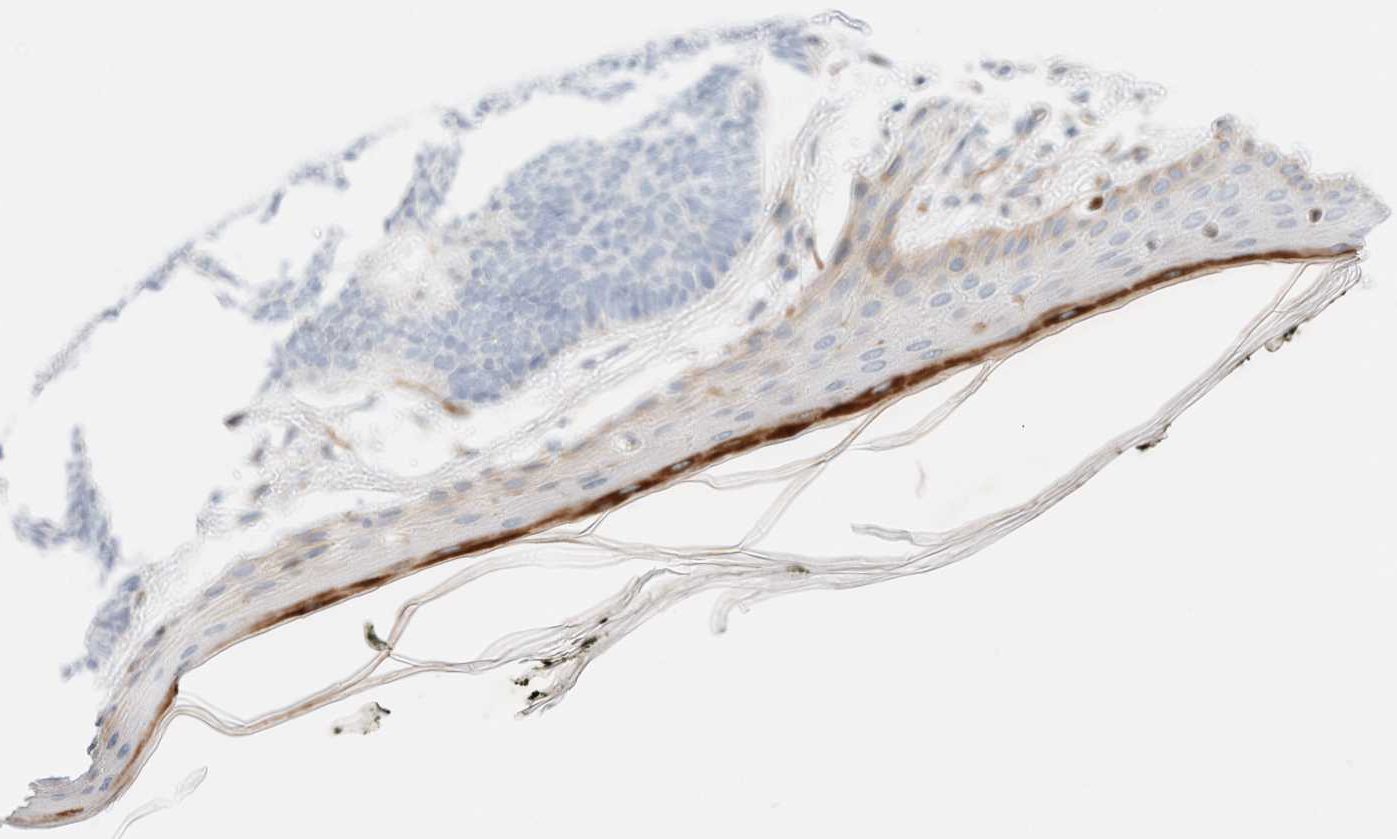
{"staining": {"intensity": "negative", "quantity": "none", "location": "none"}, "tissue": "skin cancer", "cell_type": "Tumor cells", "image_type": "cancer", "snomed": [{"axis": "morphology", "description": "Normal tissue, NOS"}, {"axis": "morphology", "description": "Basal cell carcinoma"}, {"axis": "topography", "description": "Skin"}], "caption": "IHC image of skin cancer (basal cell carcinoma) stained for a protein (brown), which reveals no positivity in tumor cells. The staining is performed using DAB (3,3'-diaminobenzidine) brown chromogen with nuclei counter-stained in using hematoxylin.", "gene": "SLC25A48", "patient": {"sex": "male", "age": 50}}